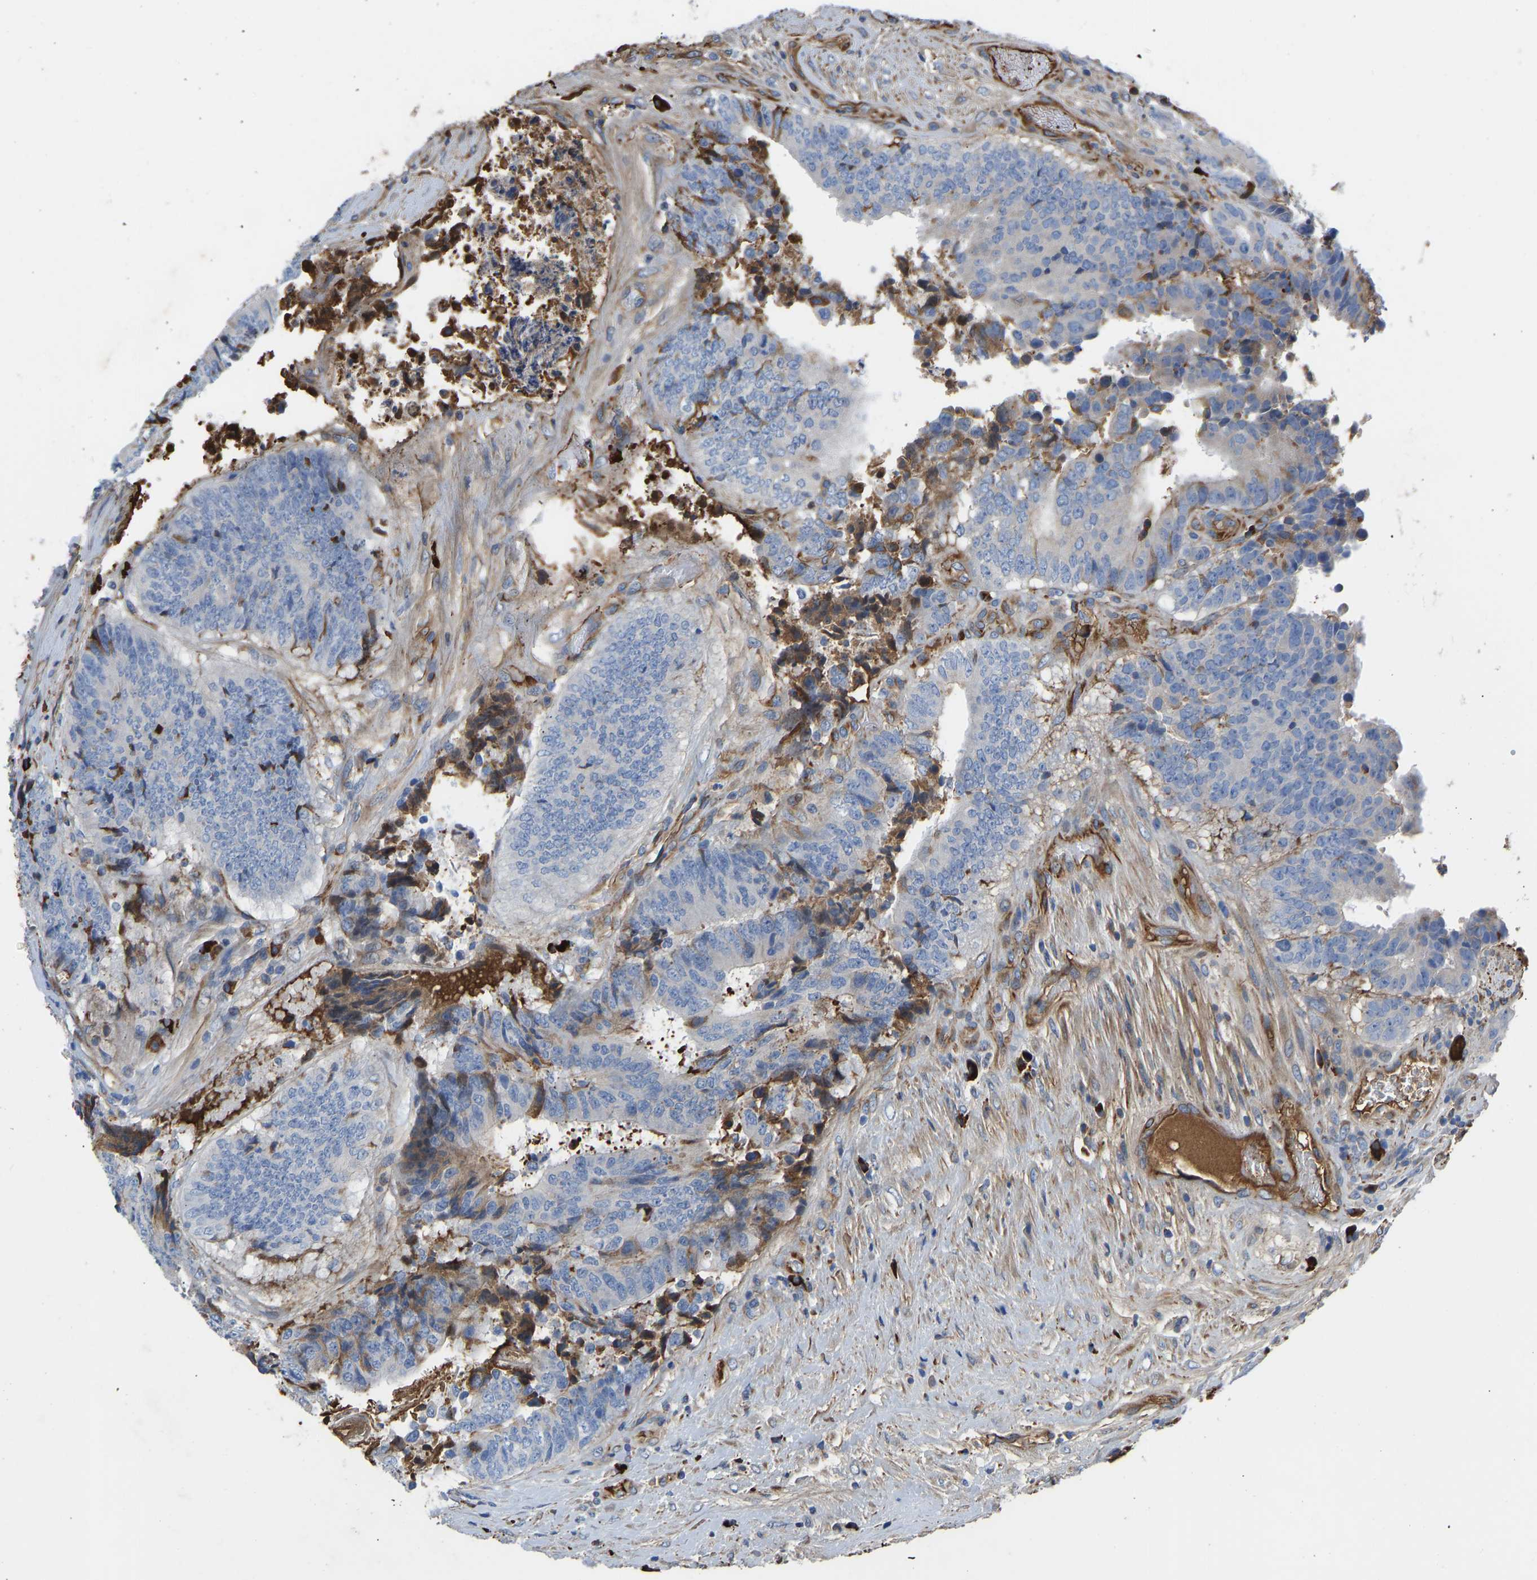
{"staining": {"intensity": "negative", "quantity": "none", "location": "none"}, "tissue": "colorectal cancer", "cell_type": "Tumor cells", "image_type": "cancer", "snomed": [{"axis": "morphology", "description": "Adenocarcinoma, NOS"}, {"axis": "topography", "description": "Rectum"}], "caption": "Immunohistochemical staining of human colorectal cancer exhibits no significant positivity in tumor cells. The staining was performed using DAB (3,3'-diaminobenzidine) to visualize the protein expression in brown, while the nuclei were stained in blue with hematoxylin (Magnification: 20x).", "gene": "HSPG2", "patient": {"sex": "male", "age": 72}}